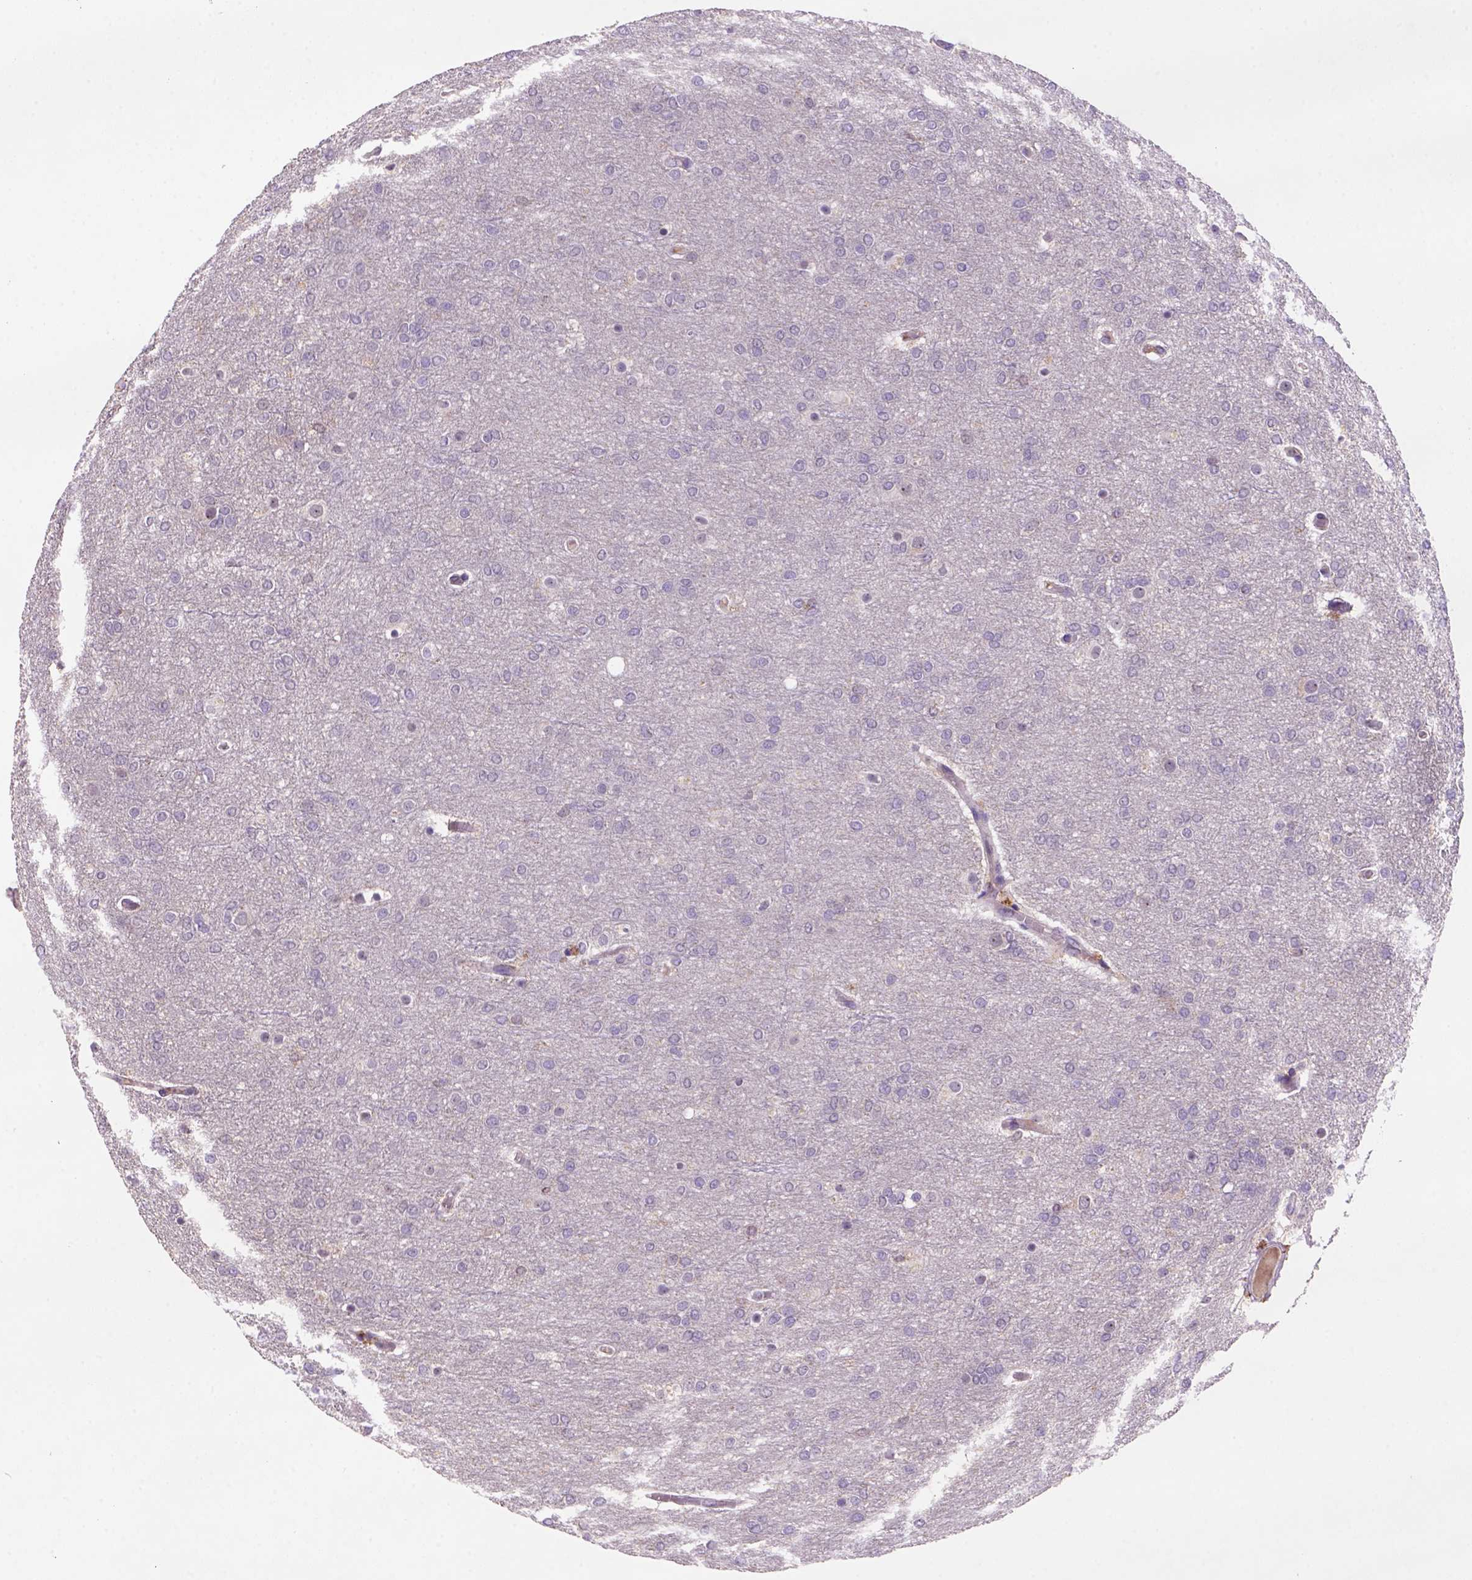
{"staining": {"intensity": "weak", "quantity": "<25%", "location": "cytoplasmic/membranous,nuclear"}, "tissue": "glioma", "cell_type": "Tumor cells", "image_type": "cancer", "snomed": [{"axis": "morphology", "description": "Glioma, malignant, High grade"}, {"axis": "topography", "description": "Brain"}], "caption": "This is a histopathology image of IHC staining of glioma, which shows no staining in tumor cells.", "gene": "SCML4", "patient": {"sex": "female", "age": 61}}